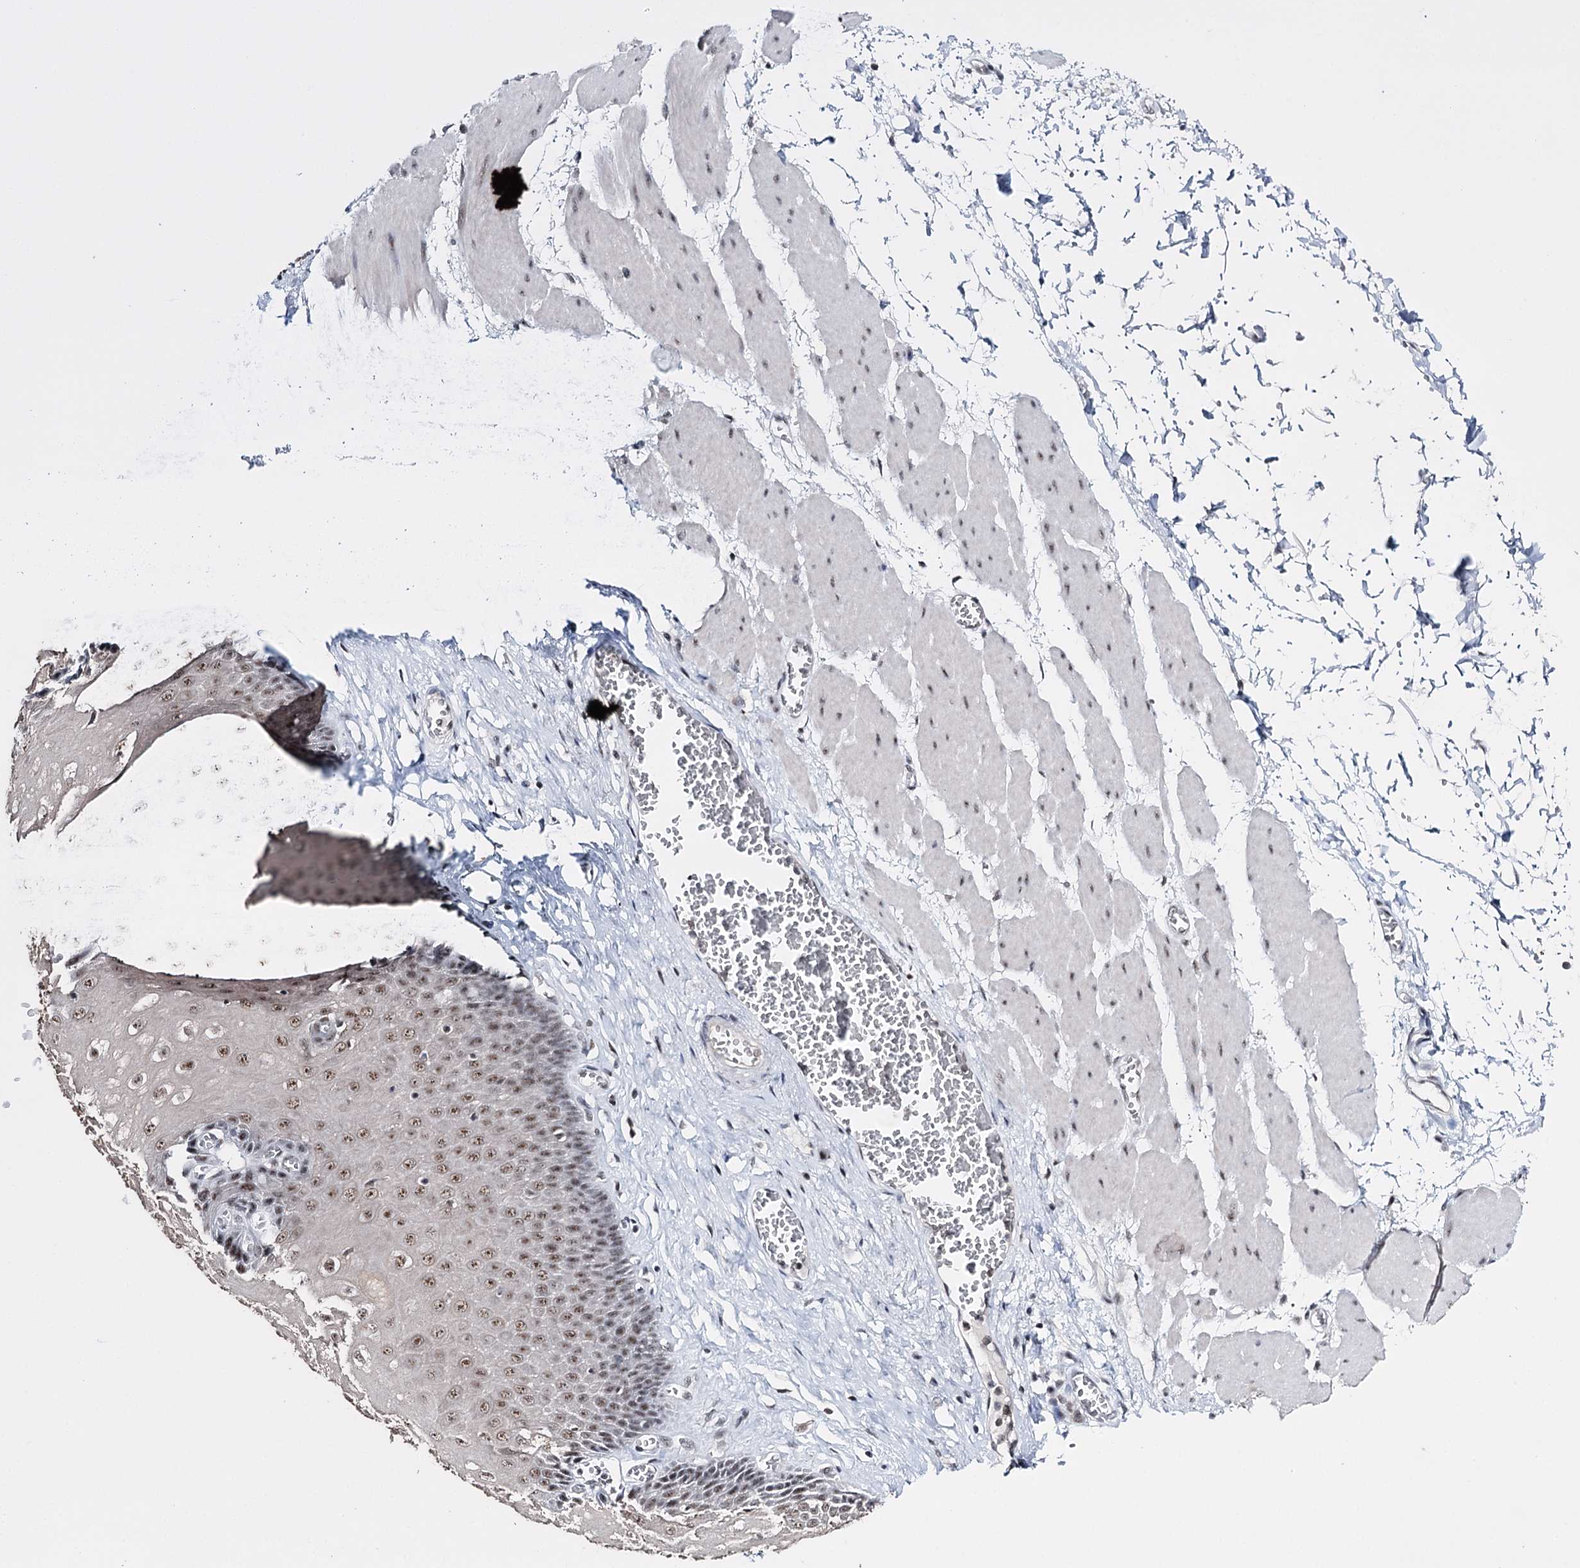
{"staining": {"intensity": "moderate", "quantity": ">75%", "location": "nuclear"}, "tissue": "esophagus", "cell_type": "Squamous epithelial cells", "image_type": "normal", "snomed": [{"axis": "morphology", "description": "Normal tissue, NOS"}, {"axis": "topography", "description": "Esophagus"}], "caption": "High-power microscopy captured an IHC micrograph of benign esophagus, revealing moderate nuclear expression in about >75% of squamous epithelial cells.", "gene": "PRPF40A", "patient": {"sex": "male", "age": 60}}